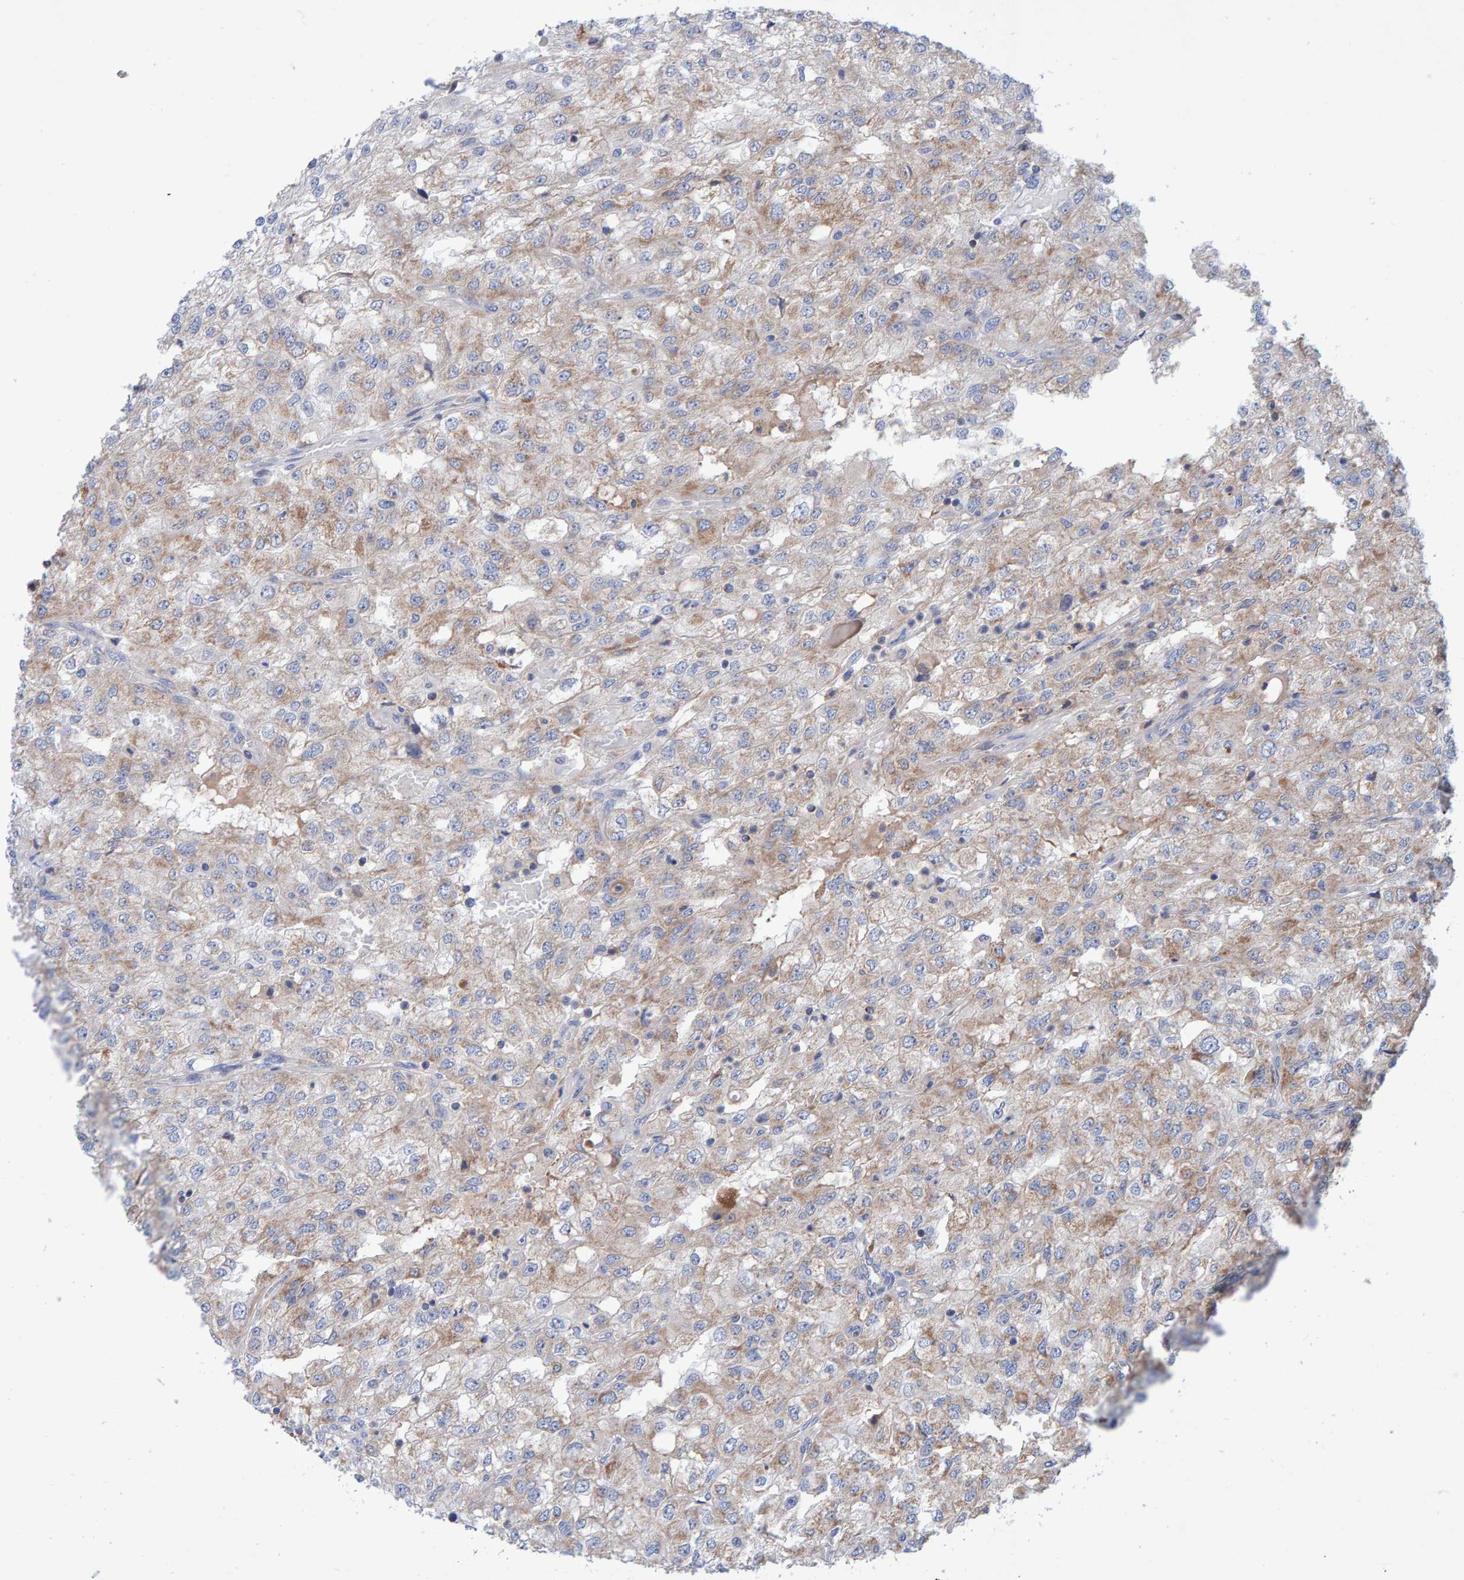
{"staining": {"intensity": "weak", "quantity": ">75%", "location": "cytoplasmic/membranous"}, "tissue": "renal cancer", "cell_type": "Tumor cells", "image_type": "cancer", "snomed": [{"axis": "morphology", "description": "Adenocarcinoma, NOS"}, {"axis": "topography", "description": "Kidney"}], "caption": "Immunohistochemistry photomicrograph of human adenocarcinoma (renal) stained for a protein (brown), which displays low levels of weak cytoplasmic/membranous staining in approximately >75% of tumor cells.", "gene": "EFR3A", "patient": {"sex": "female", "age": 54}}